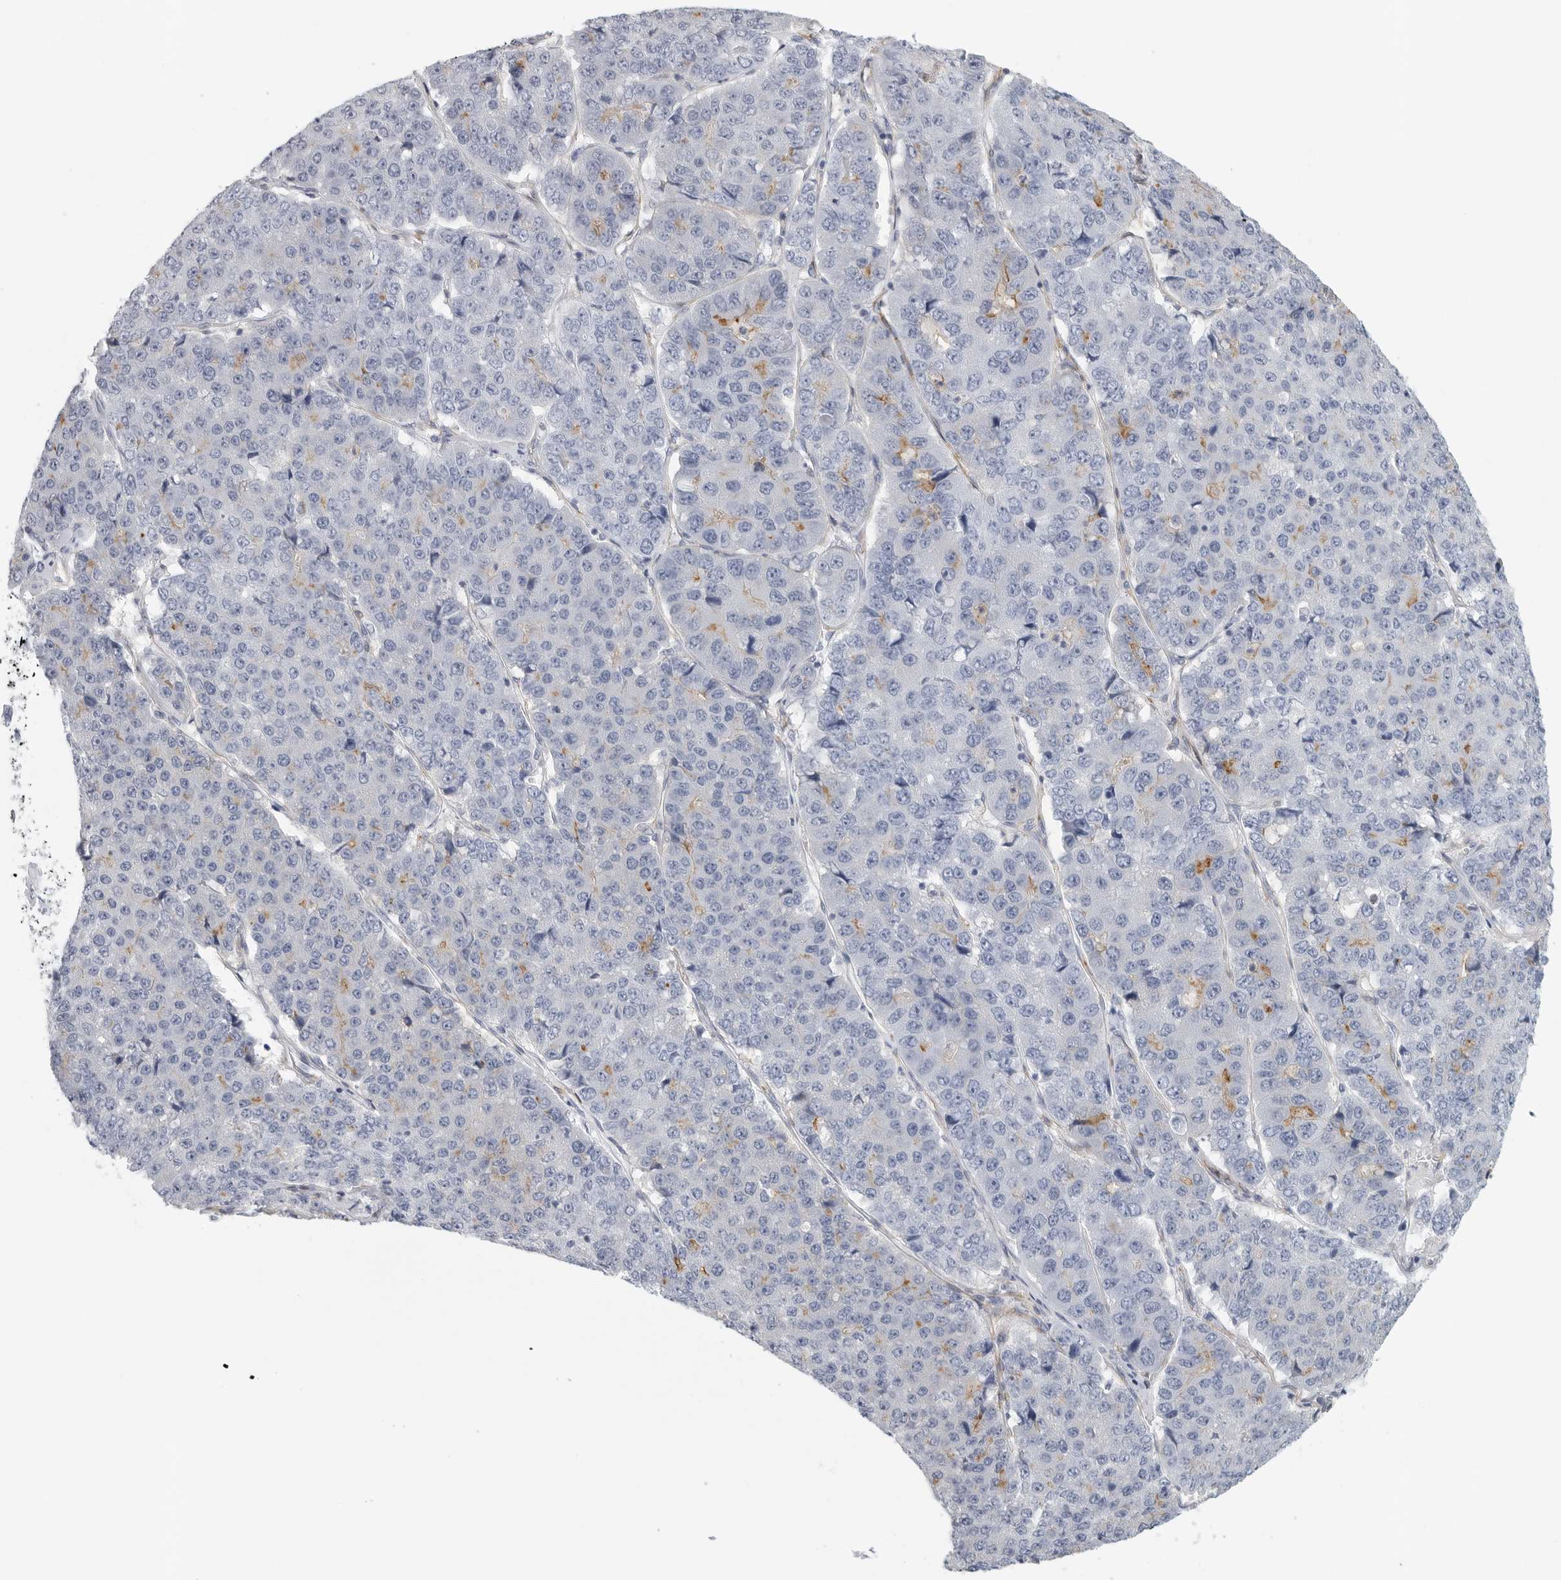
{"staining": {"intensity": "negative", "quantity": "none", "location": "none"}, "tissue": "pancreatic cancer", "cell_type": "Tumor cells", "image_type": "cancer", "snomed": [{"axis": "morphology", "description": "Adenocarcinoma, NOS"}, {"axis": "topography", "description": "Pancreas"}], "caption": "Tumor cells show no significant positivity in pancreatic adenocarcinoma.", "gene": "TNR", "patient": {"sex": "male", "age": 50}}